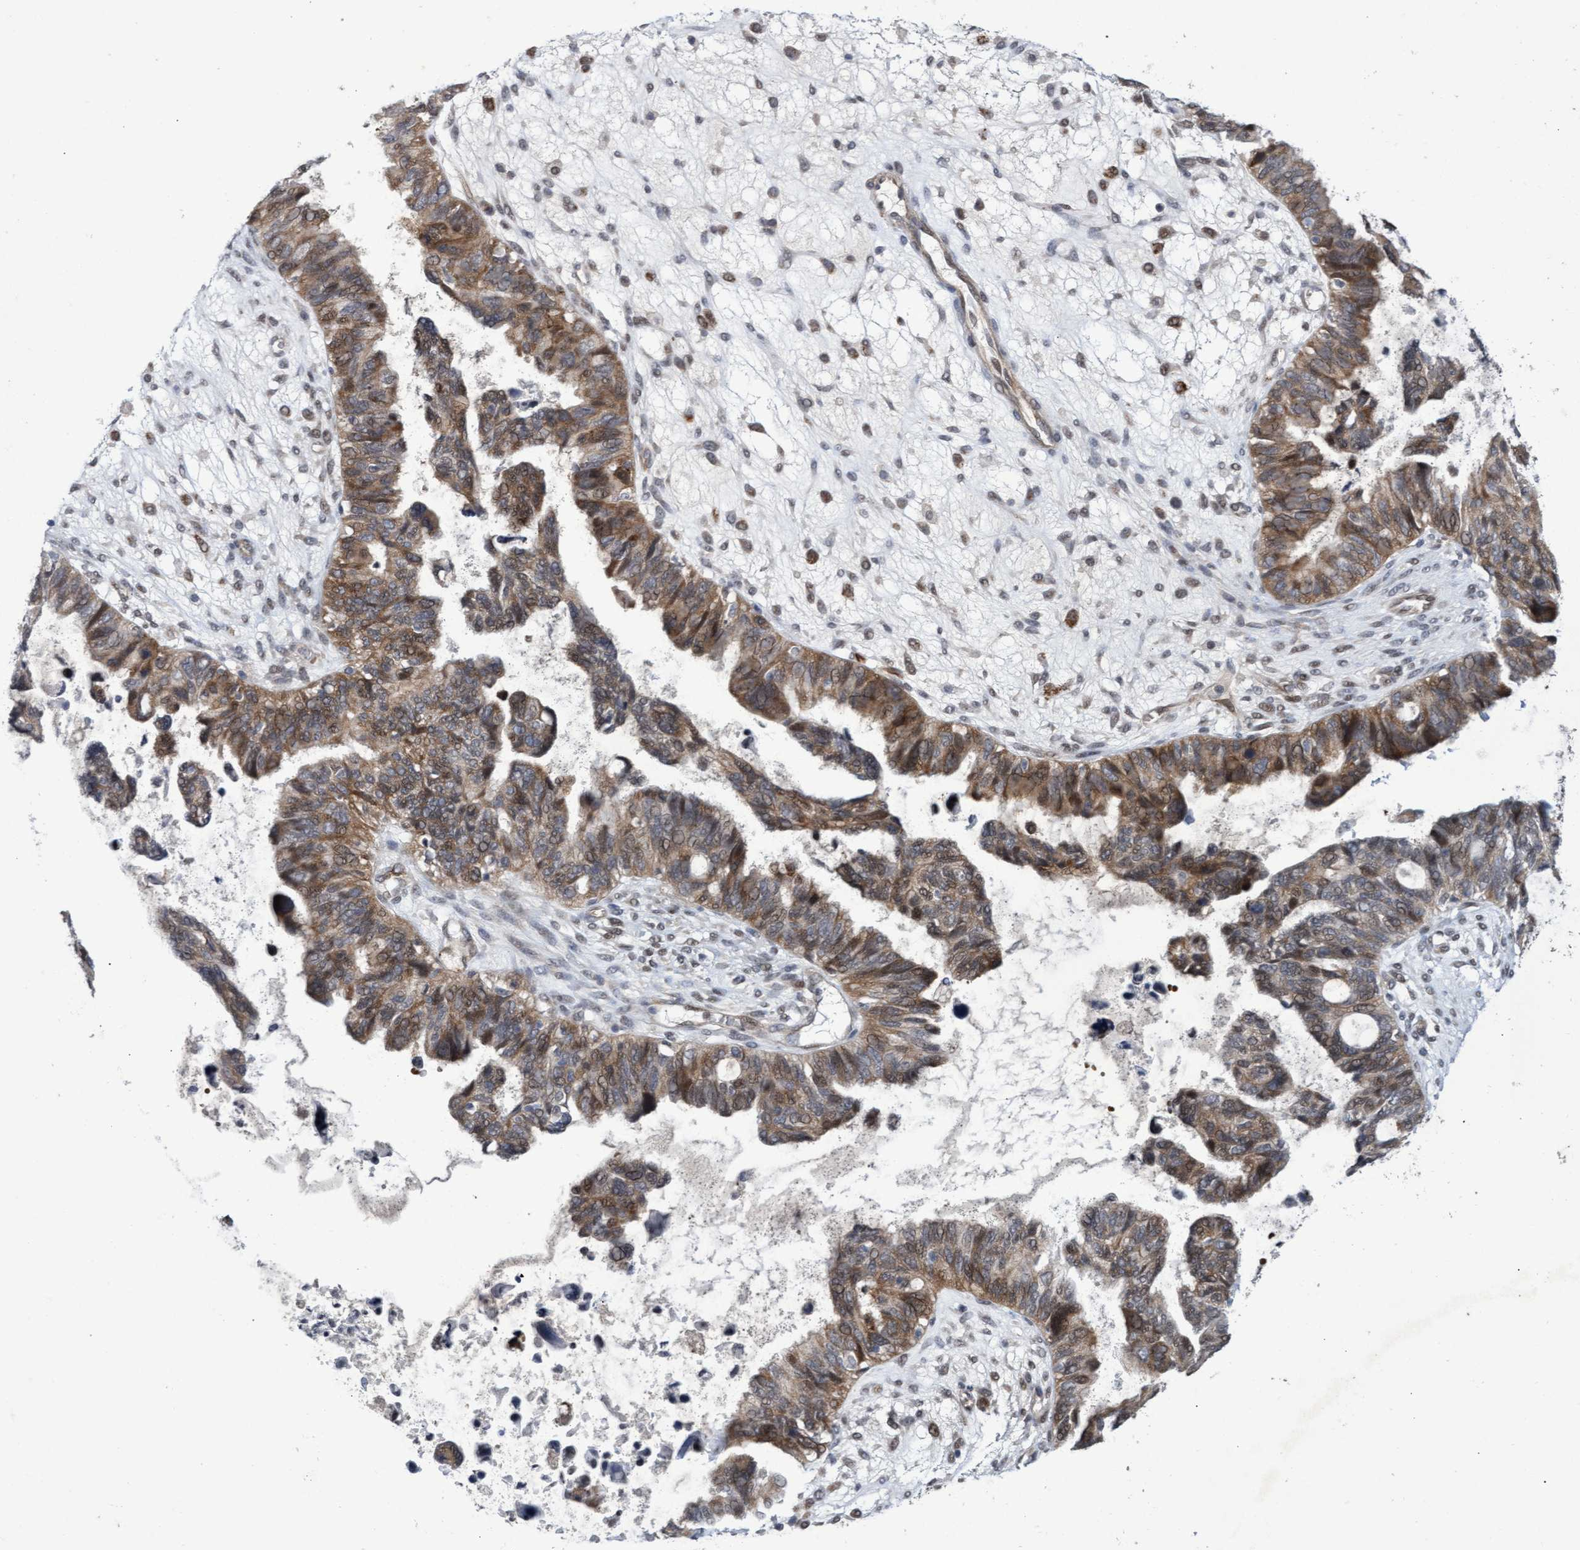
{"staining": {"intensity": "moderate", "quantity": ">75%", "location": "cytoplasmic/membranous"}, "tissue": "ovarian cancer", "cell_type": "Tumor cells", "image_type": "cancer", "snomed": [{"axis": "morphology", "description": "Cystadenocarcinoma, serous, NOS"}, {"axis": "topography", "description": "Ovary"}], "caption": "This micrograph reveals IHC staining of human ovarian serous cystadenocarcinoma, with medium moderate cytoplasmic/membranous staining in about >75% of tumor cells.", "gene": "ZNF750", "patient": {"sex": "female", "age": 79}}